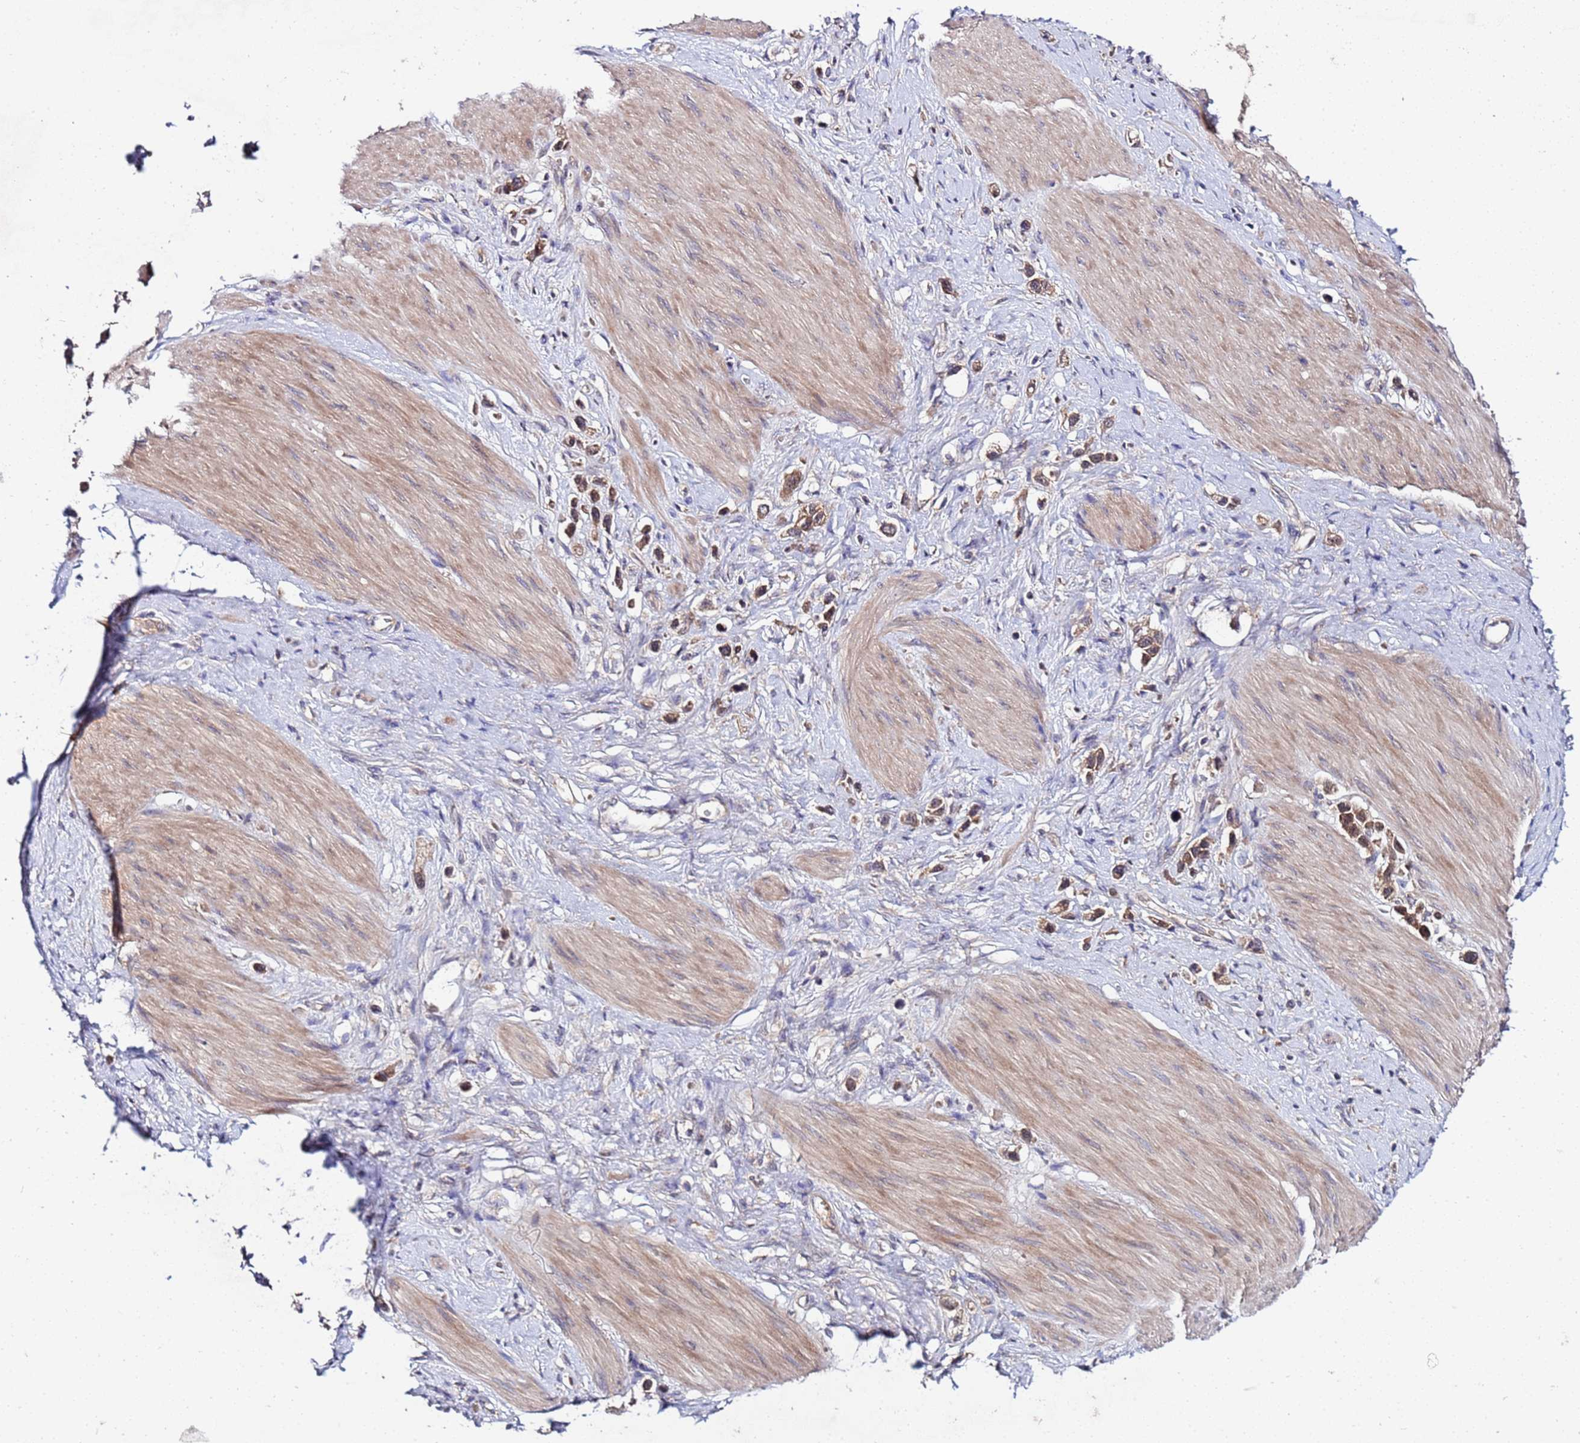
{"staining": {"intensity": "moderate", "quantity": ">75%", "location": "cytoplasmic/membranous"}, "tissue": "stomach cancer", "cell_type": "Tumor cells", "image_type": "cancer", "snomed": [{"axis": "morphology", "description": "Adenocarcinoma, NOS"}, {"axis": "topography", "description": "Stomach"}], "caption": "An image of stomach adenocarcinoma stained for a protein displays moderate cytoplasmic/membranous brown staining in tumor cells.", "gene": "GSPT2", "patient": {"sex": "female", "age": 65}}